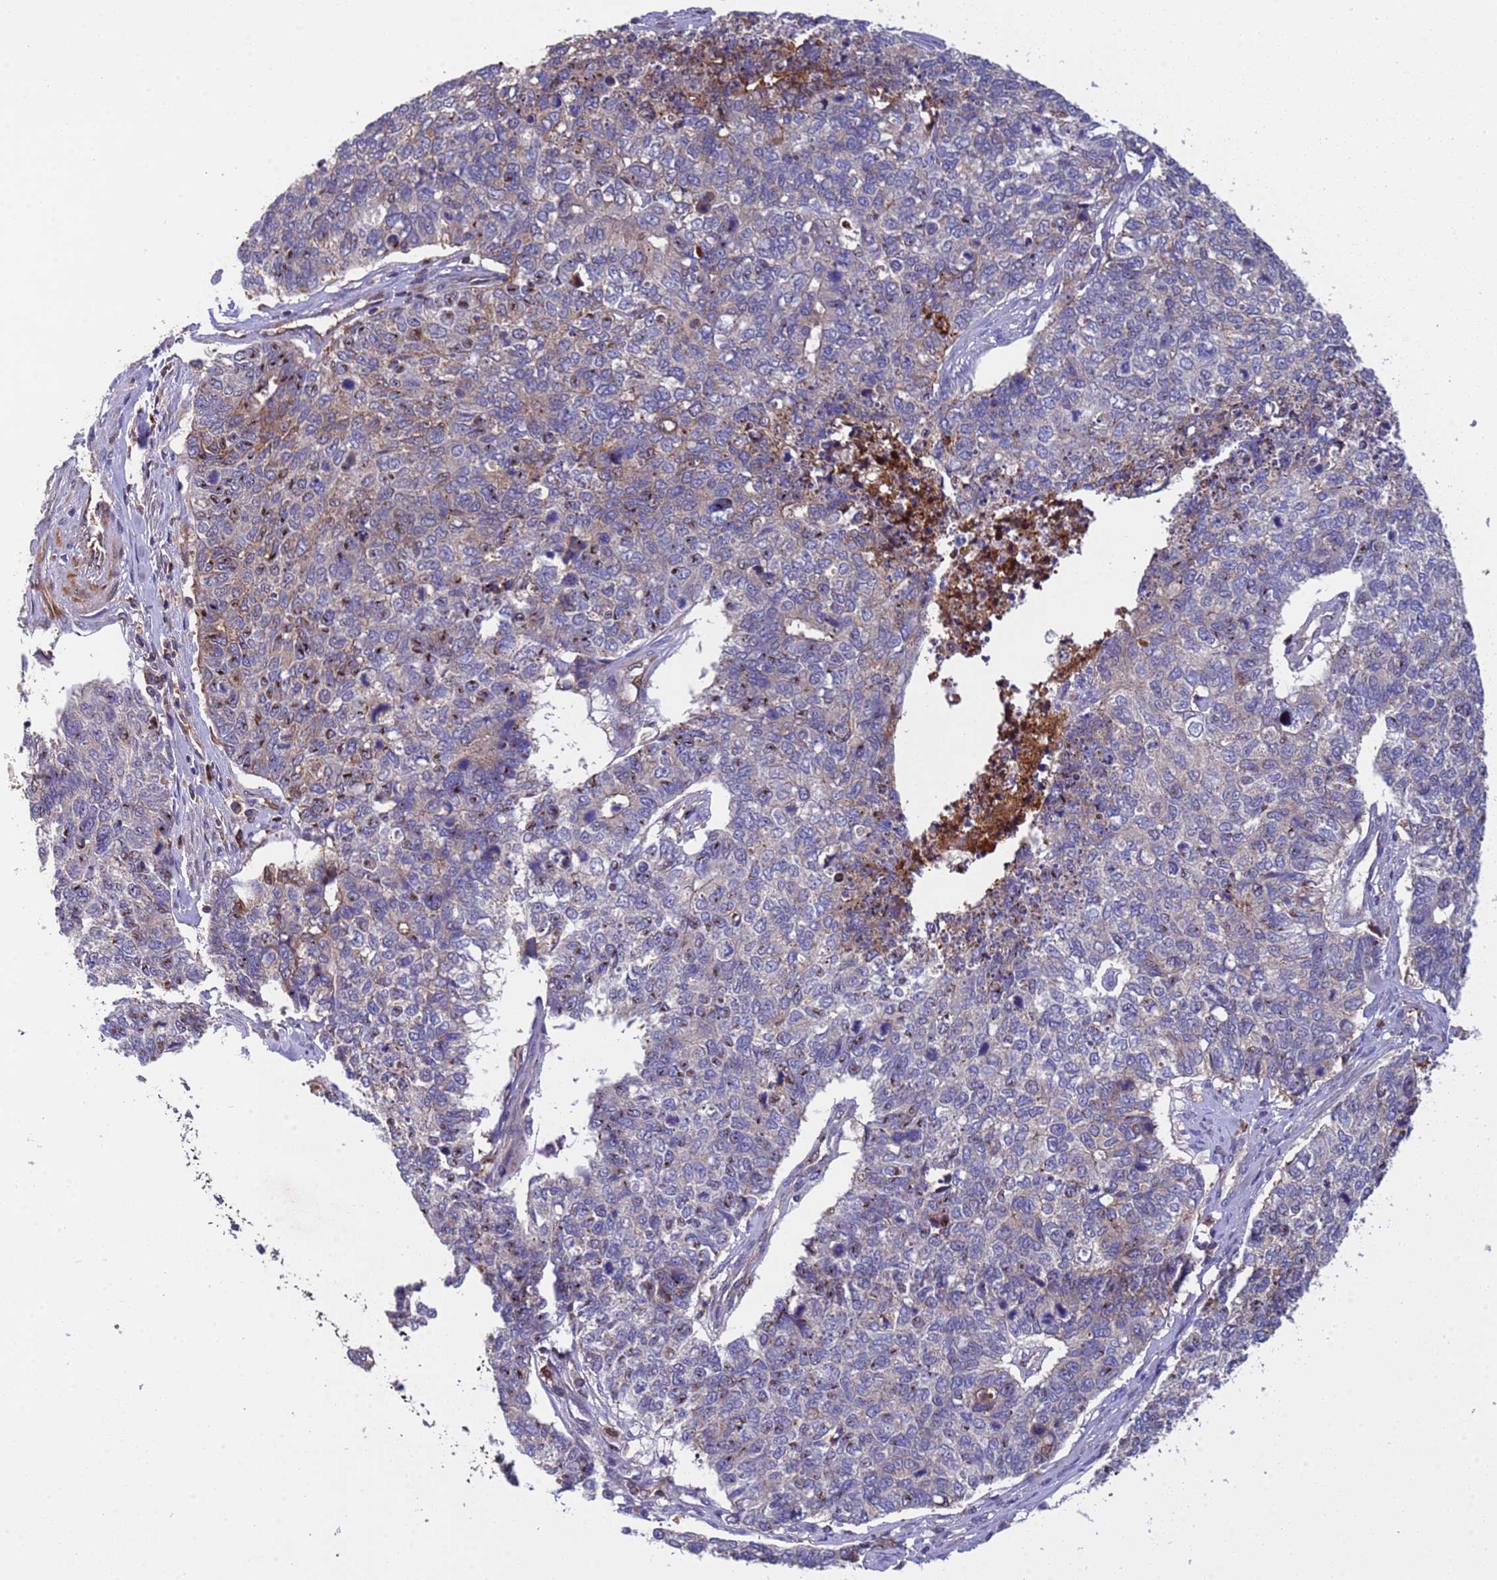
{"staining": {"intensity": "moderate", "quantity": "<25%", "location": "cytoplasmic/membranous"}, "tissue": "cervical cancer", "cell_type": "Tumor cells", "image_type": "cancer", "snomed": [{"axis": "morphology", "description": "Squamous cell carcinoma, NOS"}, {"axis": "topography", "description": "Cervix"}], "caption": "A low amount of moderate cytoplasmic/membranous staining is seen in approximately <25% of tumor cells in cervical squamous cell carcinoma tissue.", "gene": "PARP16", "patient": {"sex": "female", "age": 63}}